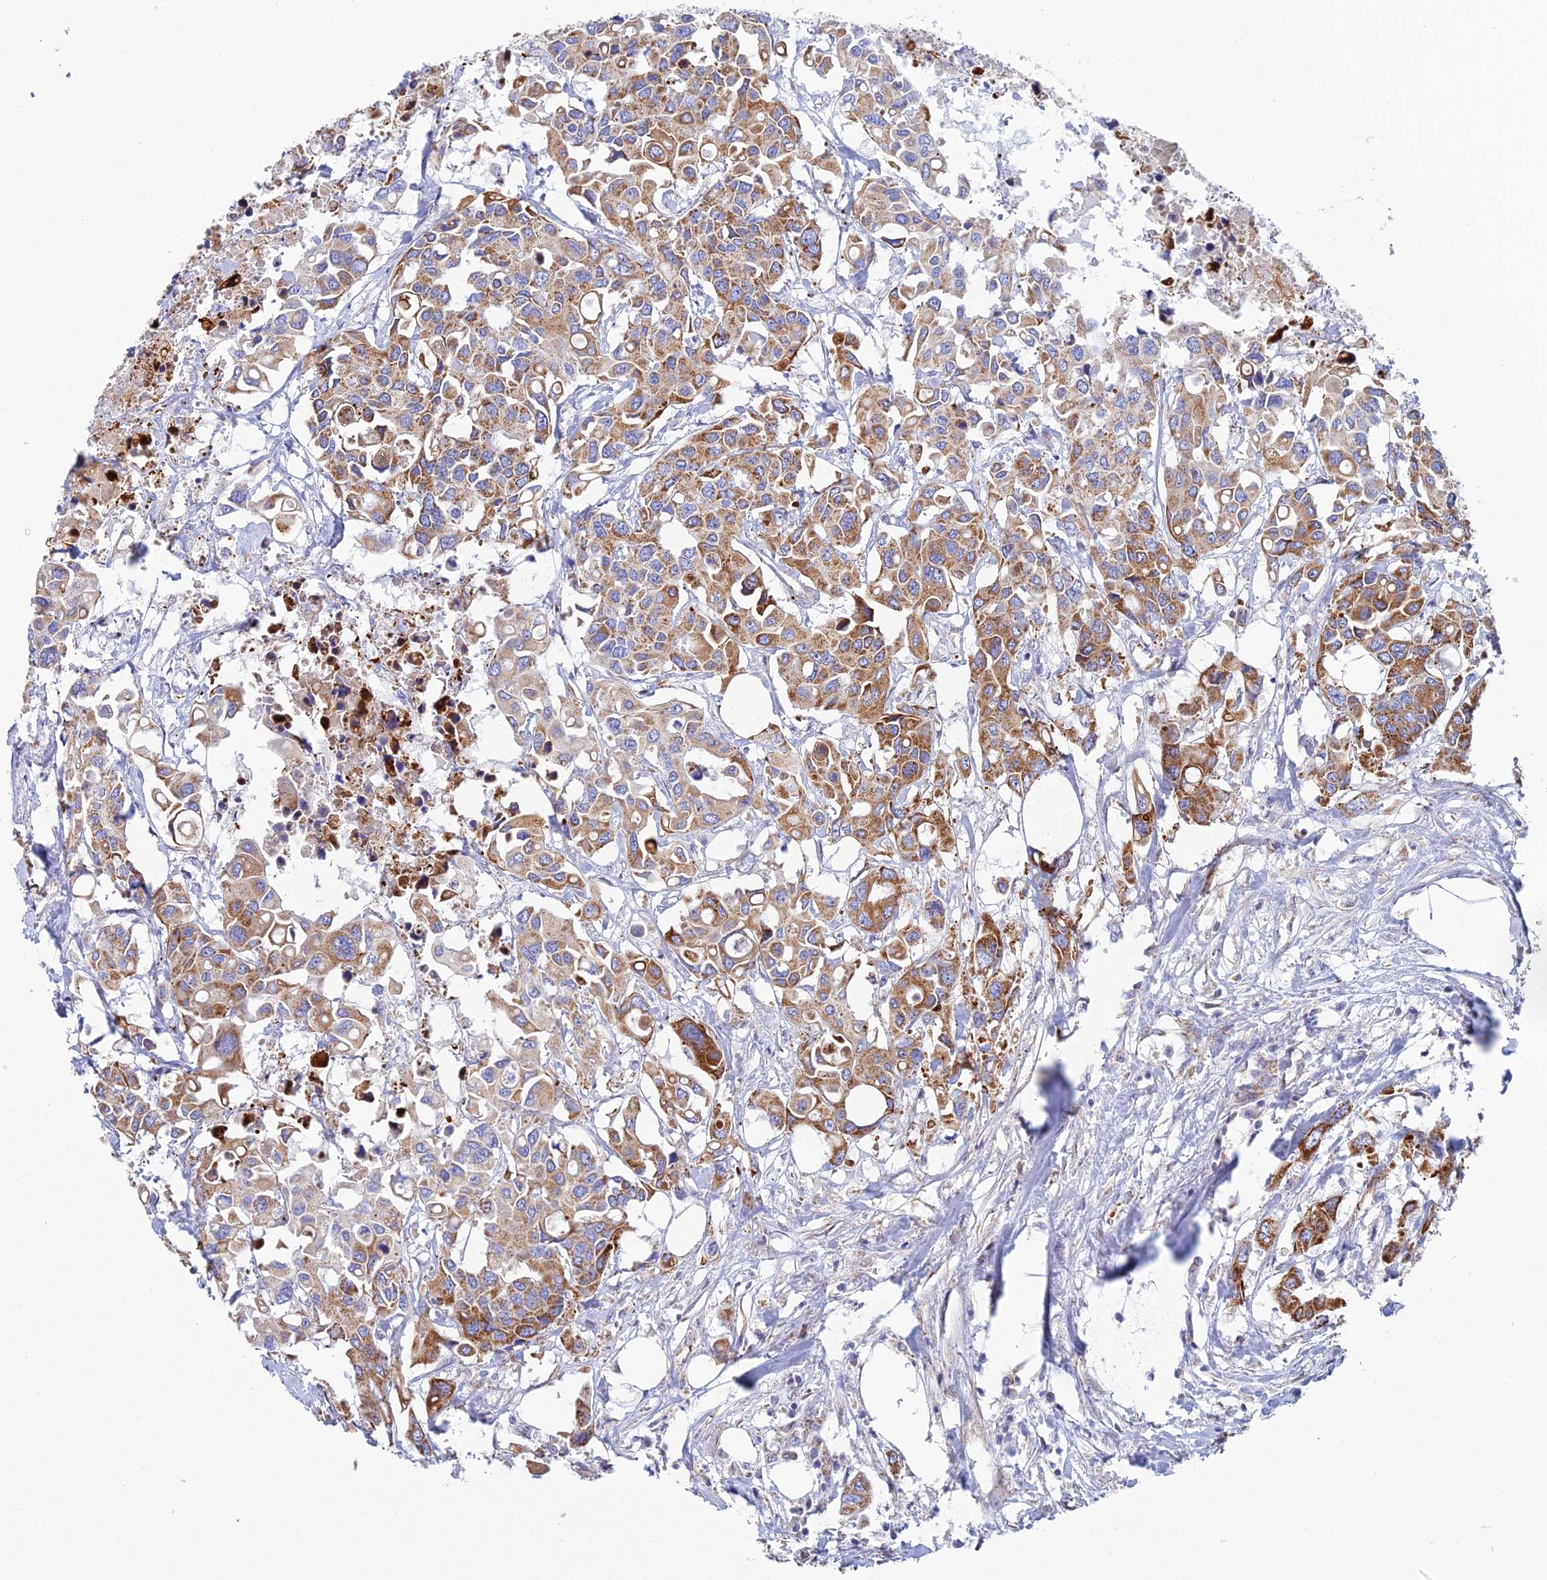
{"staining": {"intensity": "moderate", "quantity": ">75%", "location": "cytoplasmic/membranous"}, "tissue": "colorectal cancer", "cell_type": "Tumor cells", "image_type": "cancer", "snomed": [{"axis": "morphology", "description": "Adenocarcinoma, NOS"}, {"axis": "topography", "description": "Colon"}], "caption": "Immunohistochemistry (DAB (3,3'-diaminobenzidine)) staining of human adenocarcinoma (colorectal) exhibits moderate cytoplasmic/membranous protein expression in approximately >75% of tumor cells.", "gene": "CSPG4", "patient": {"sex": "male", "age": 77}}